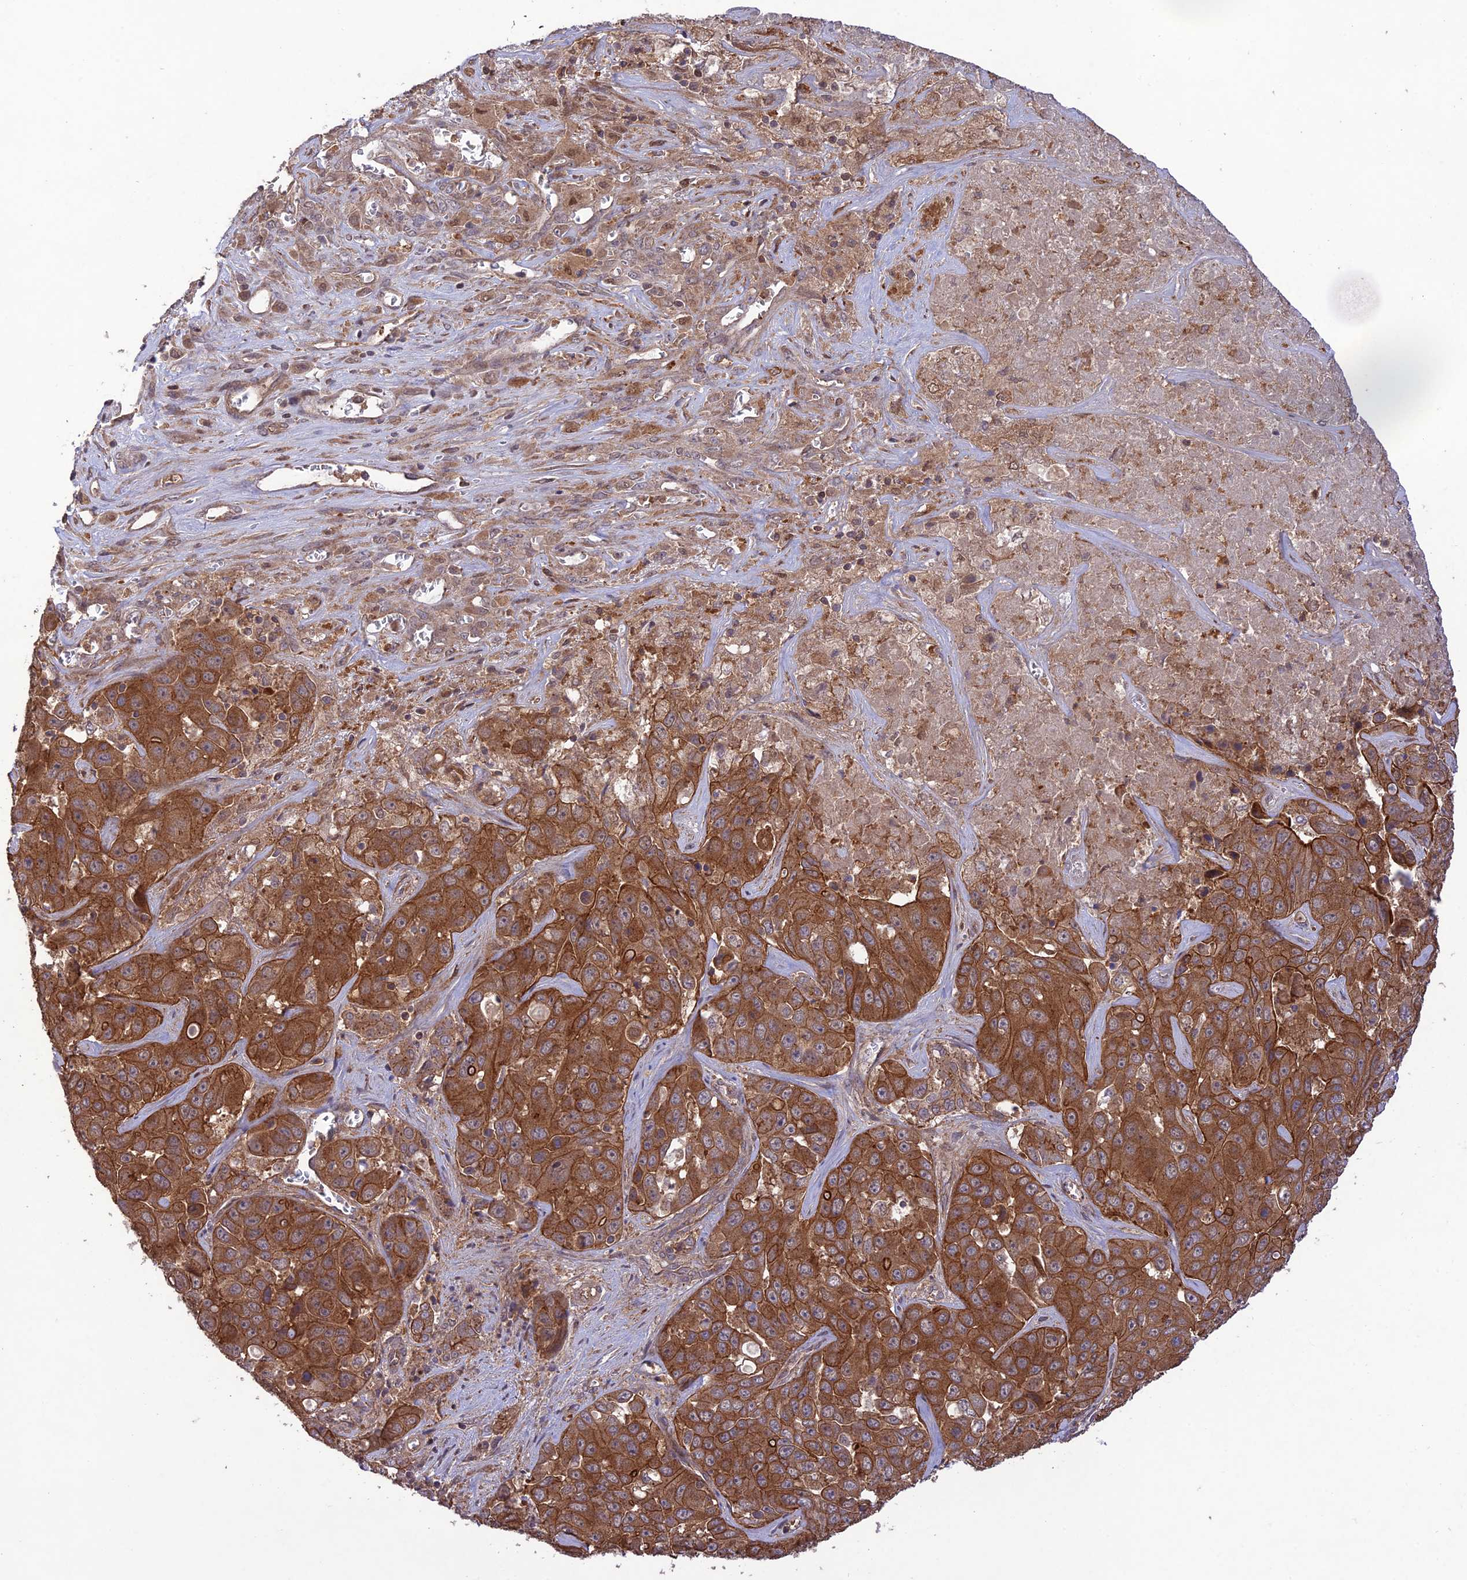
{"staining": {"intensity": "moderate", "quantity": ">75%", "location": "cytoplasmic/membranous"}, "tissue": "liver cancer", "cell_type": "Tumor cells", "image_type": "cancer", "snomed": [{"axis": "morphology", "description": "Cholangiocarcinoma"}, {"axis": "topography", "description": "Liver"}], "caption": "High-magnification brightfield microscopy of liver cholangiocarcinoma stained with DAB (3,3'-diaminobenzidine) (brown) and counterstained with hematoxylin (blue). tumor cells exhibit moderate cytoplasmic/membranous staining is seen in about>75% of cells.", "gene": "FCHSD1", "patient": {"sex": "female", "age": 52}}